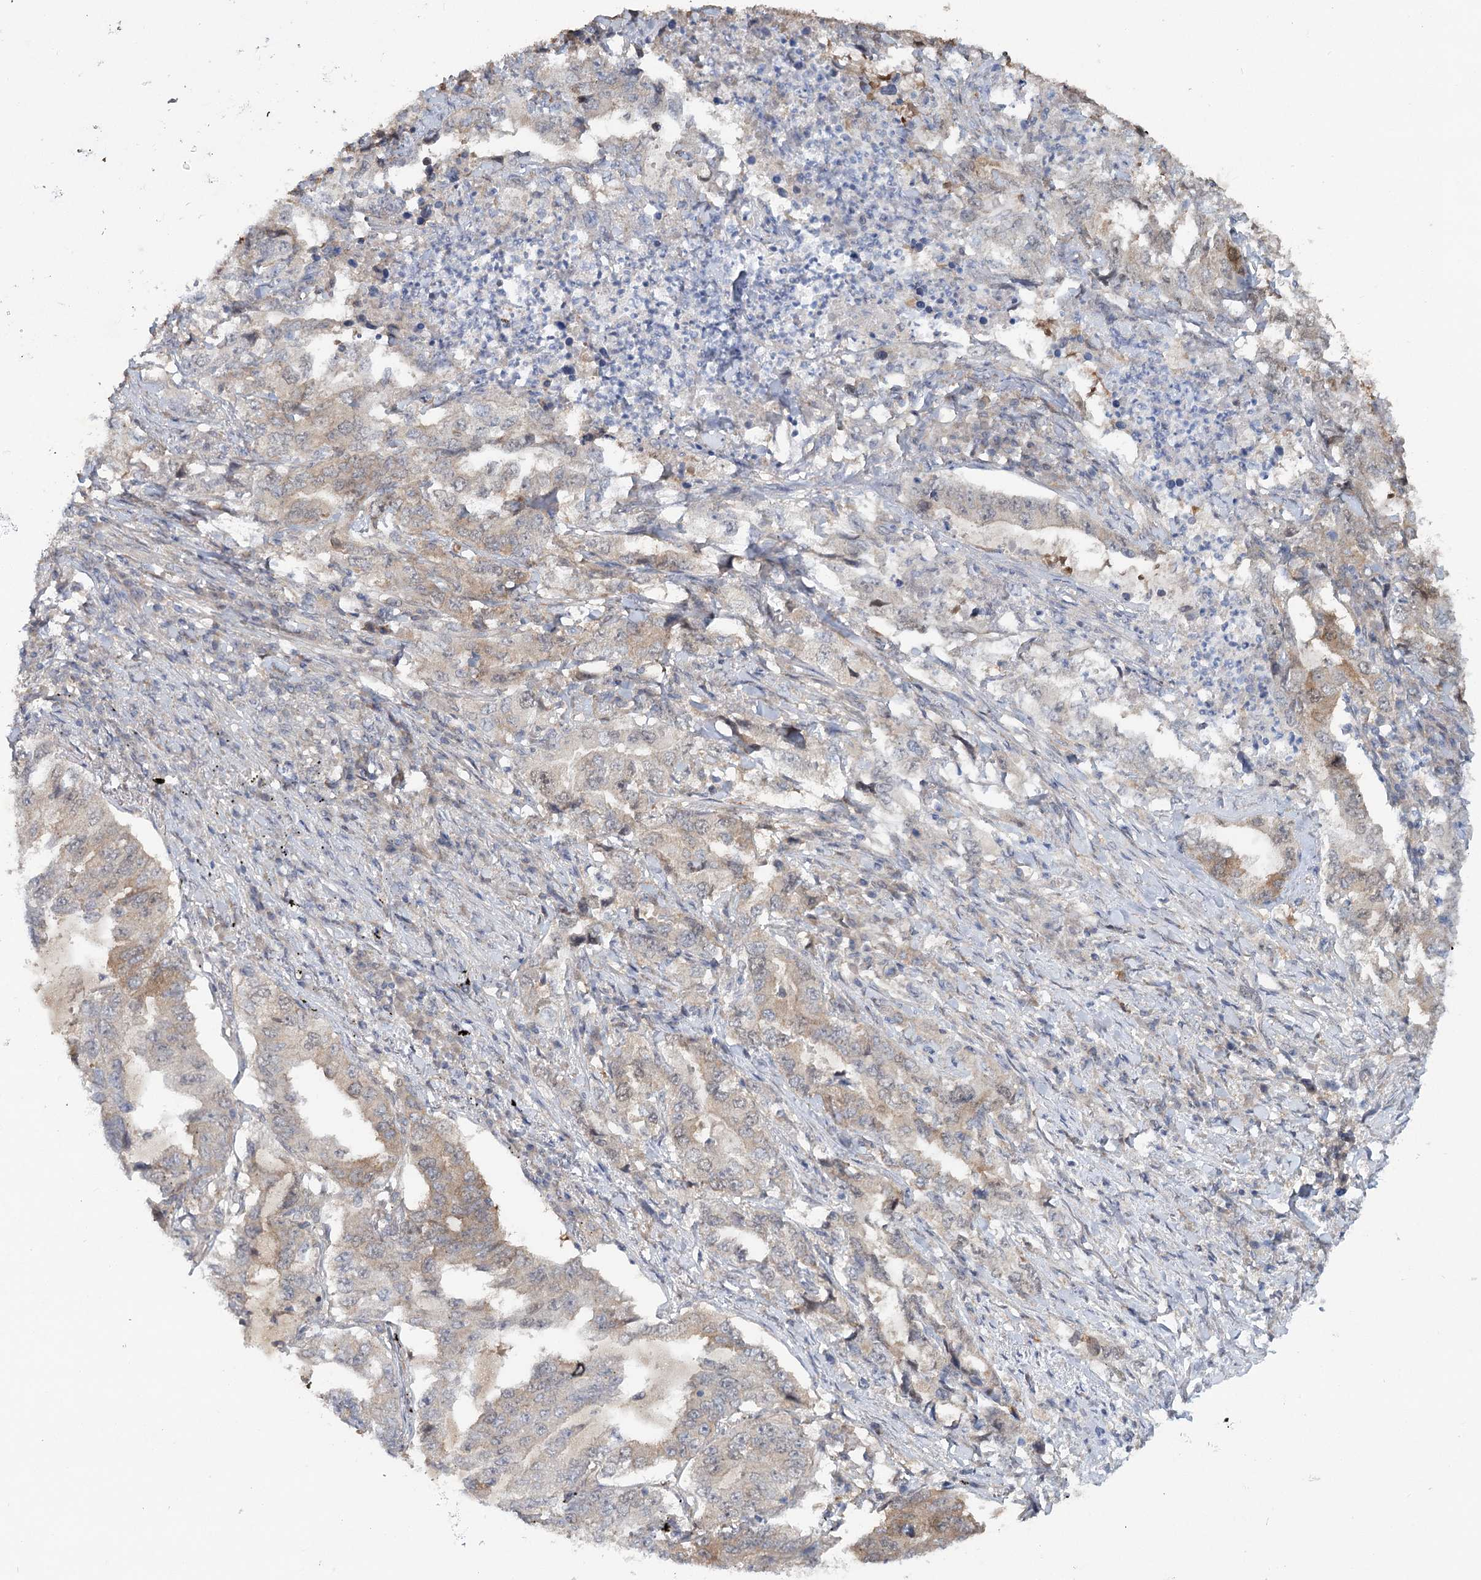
{"staining": {"intensity": "weak", "quantity": "<25%", "location": "cytoplasmic/membranous"}, "tissue": "lung cancer", "cell_type": "Tumor cells", "image_type": "cancer", "snomed": [{"axis": "morphology", "description": "Adenocarcinoma, NOS"}, {"axis": "topography", "description": "Lung"}], "caption": "This photomicrograph is of lung cancer (adenocarcinoma) stained with IHC to label a protein in brown with the nuclei are counter-stained blue. There is no expression in tumor cells. (DAB immunohistochemistry visualized using brightfield microscopy, high magnification).", "gene": "MAP3K13", "patient": {"sex": "female", "age": 51}}